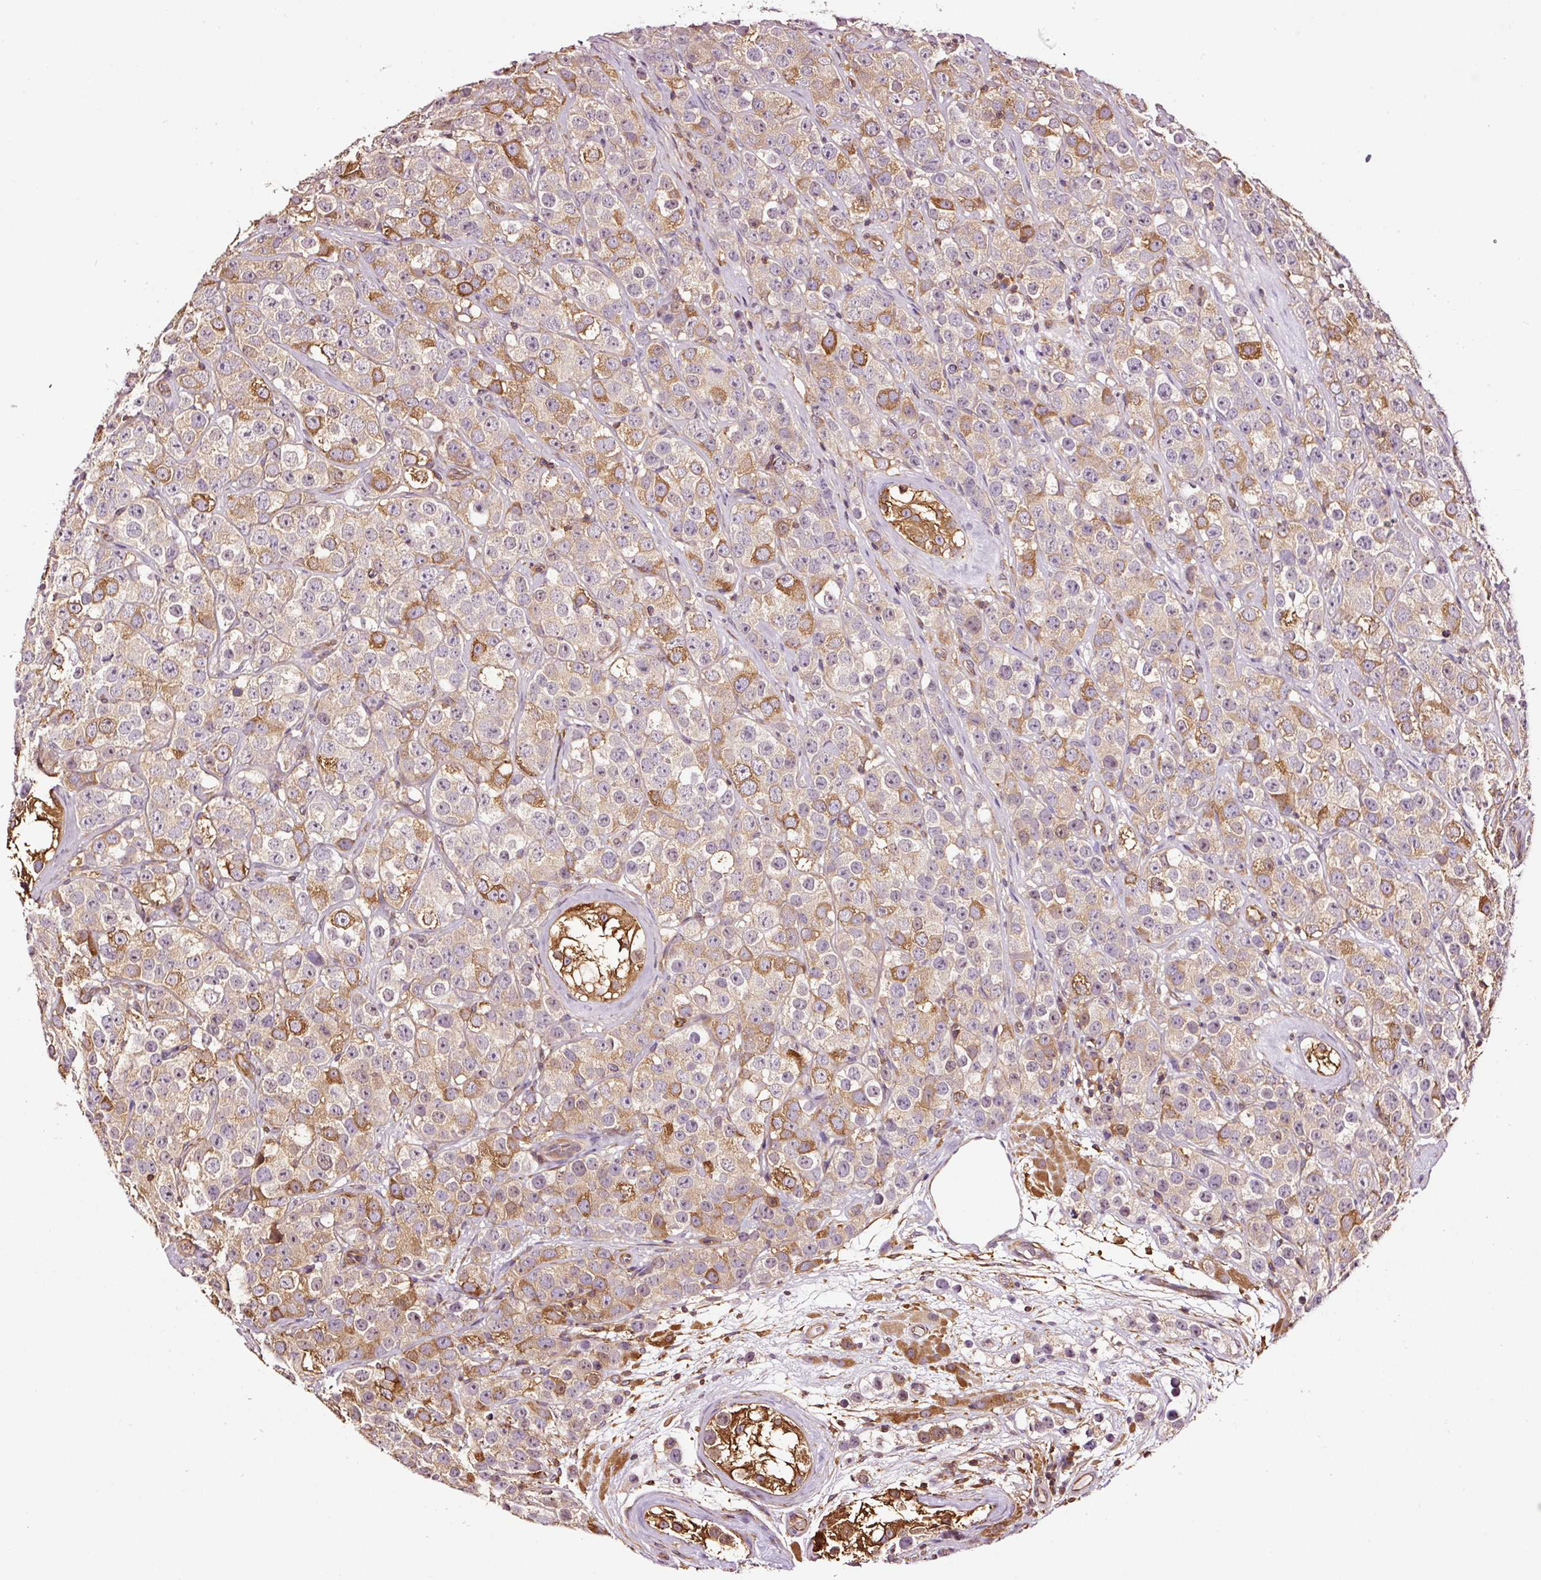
{"staining": {"intensity": "moderate", "quantity": "<25%", "location": "cytoplasmic/membranous"}, "tissue": "testis cancer", "cell_type": "Tumor cells", "image_type": "cancer", "snomed": [{"axis": "morphology", "description": "Seminoma, NOS"}, {"axis": "topography", "description": "Testis"}], "caption": "Testis cancer (seminoma) was stained to show a protein in brown. There is low levels of moderate cytoplasmic/membranous expression in about <25% of tumor cells.", "gene": "METAP1", "patient": {"sex": "male", "age": 28}}